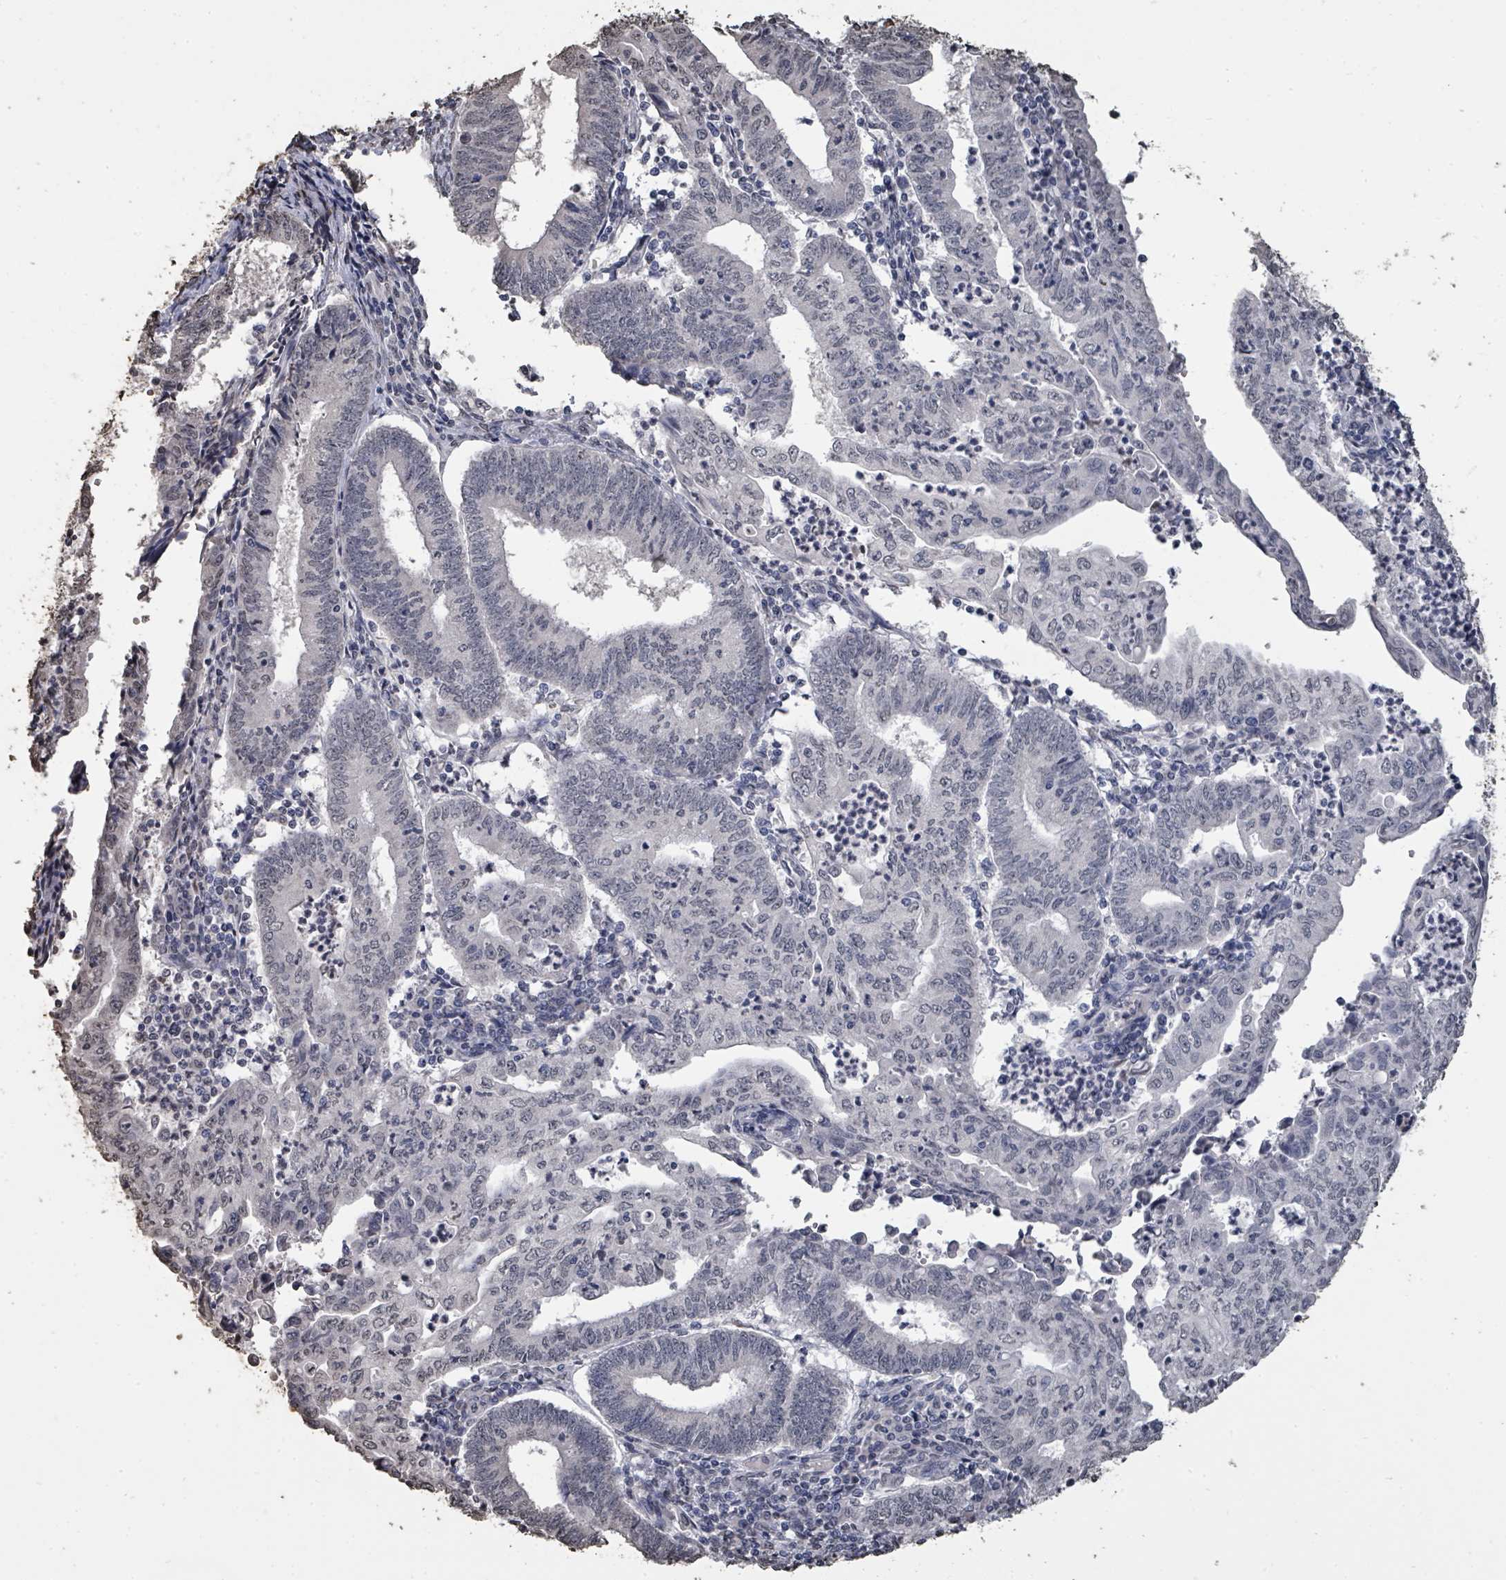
{"staining": {"intensity": "negative", "quantity": "none", "location": "none"}, "tissue": "endometrial cancer", "cell_type": "Tumor cells", "image_type": "cancer", "snomed": [{"axis": "morphology", "description": "Adenocarcinoma, NOS"}, {"axis": "topography", "description": "Endometrium"}], "caption": "An immunohistochemistry photomicrograph of endometrial cancer (adenocarcinoma) is shown. There is no staining in tumor cells of endometrial cancer (adenocarcinoma).", "gene": "MRPS12", "patient": {"sex": "female", "age": 60}}